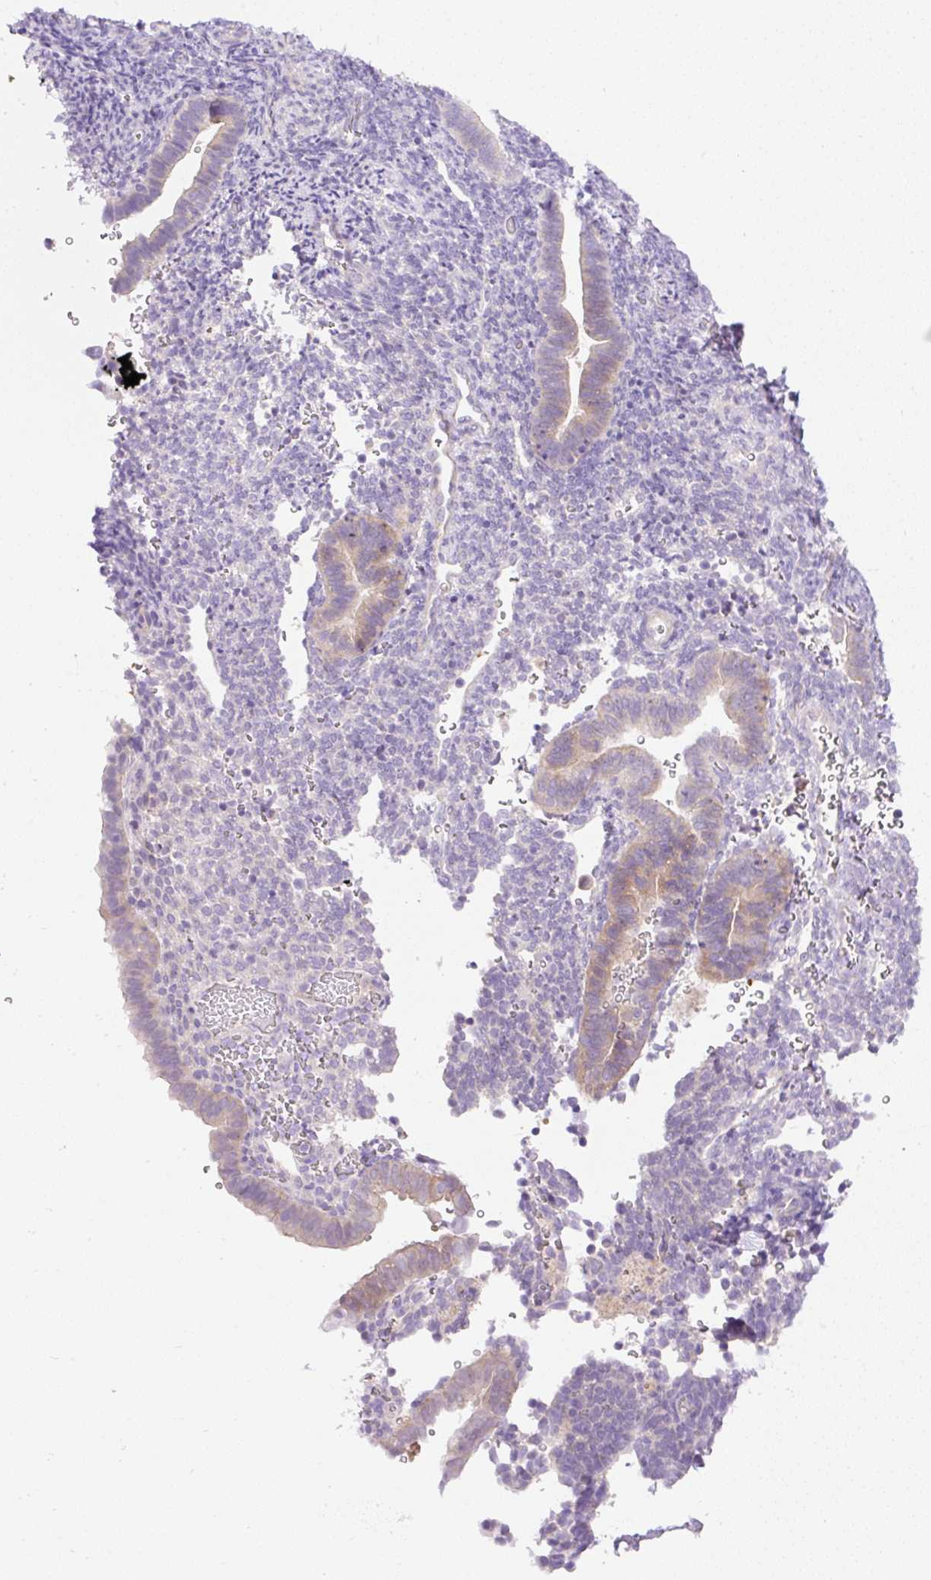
{"staining": {"intensity": "negative", "quantity": "none", "location": "none"}, "tissue": "endometrium", "cell_type": "Cells in endometrial stroma", "image_type": "normal", "snomed": [{"axis": "morphology", "description": "Normal tissue, NOS"}, {"axis": "topography", "description": "Endometrium"}], "caption": "Cells in endometrial stroma show no significant staining in unremarkable endometrium. (DAB (3,3'-diaminobenzidine) immunohistochemistry with hematoxylin counter stain).", "gene": "LHFPL5", "patient": {"sex": "female", "age": 34}}